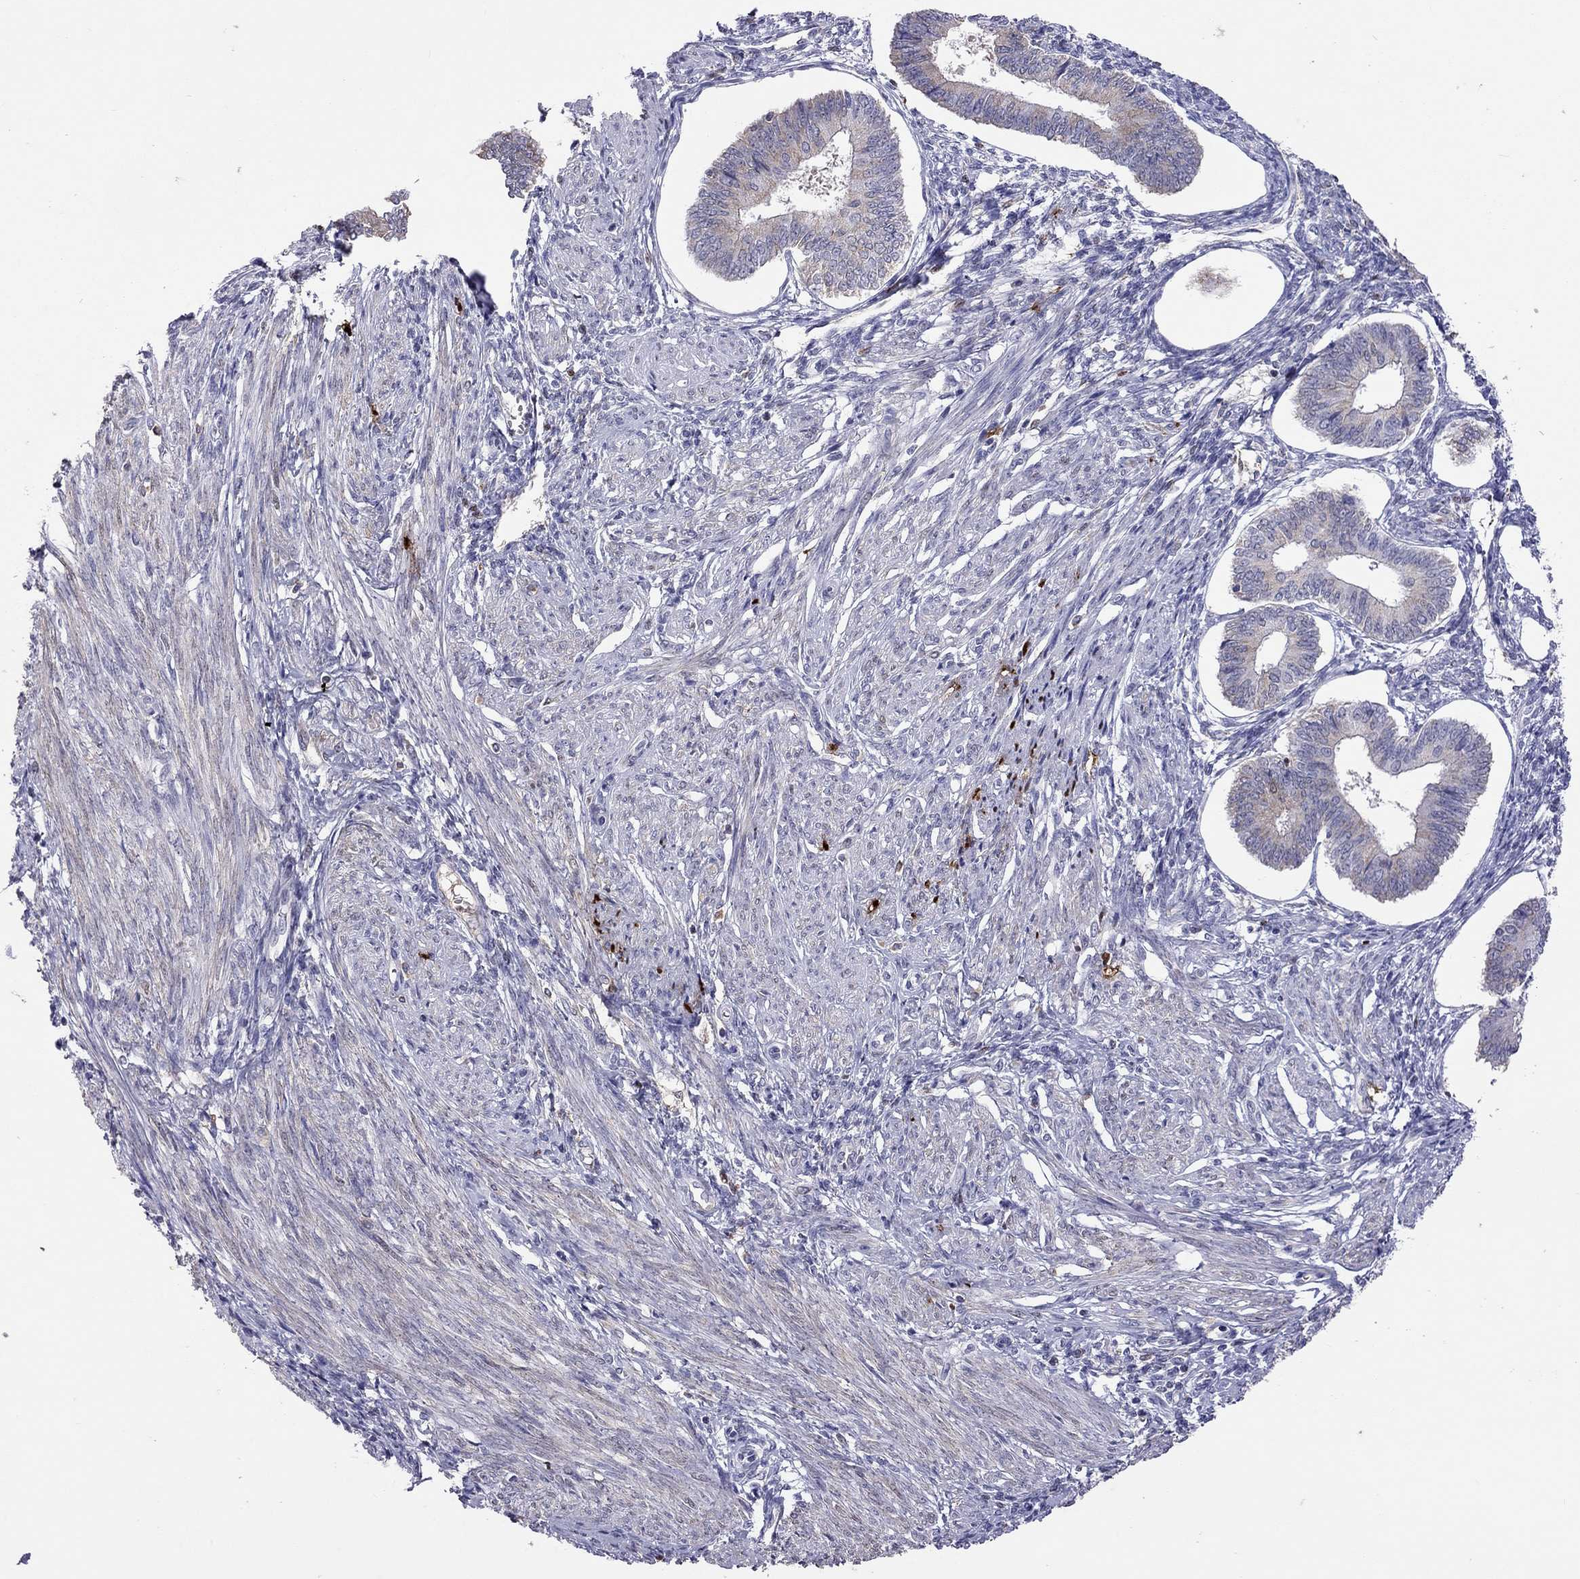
{"staining": {"intensity": "negative", "quantity": "none", "location": "none"}, "tissue": "endometrium", "cell_type": "Cells in endometrial stroma", "image_type": "normal", "snomed": [{"axis": "morphology", "description": "Normal tissue, NOS"}, {"axis": "topography", "description": "Endometrium"}], "caption": "Endometrium stained for a protein using immunohistochemistry (IHC) displays no positivity cells in endometrial stroma.", "gene": "SERPINA3", "patient": {"sex": "female", "age": 42}}